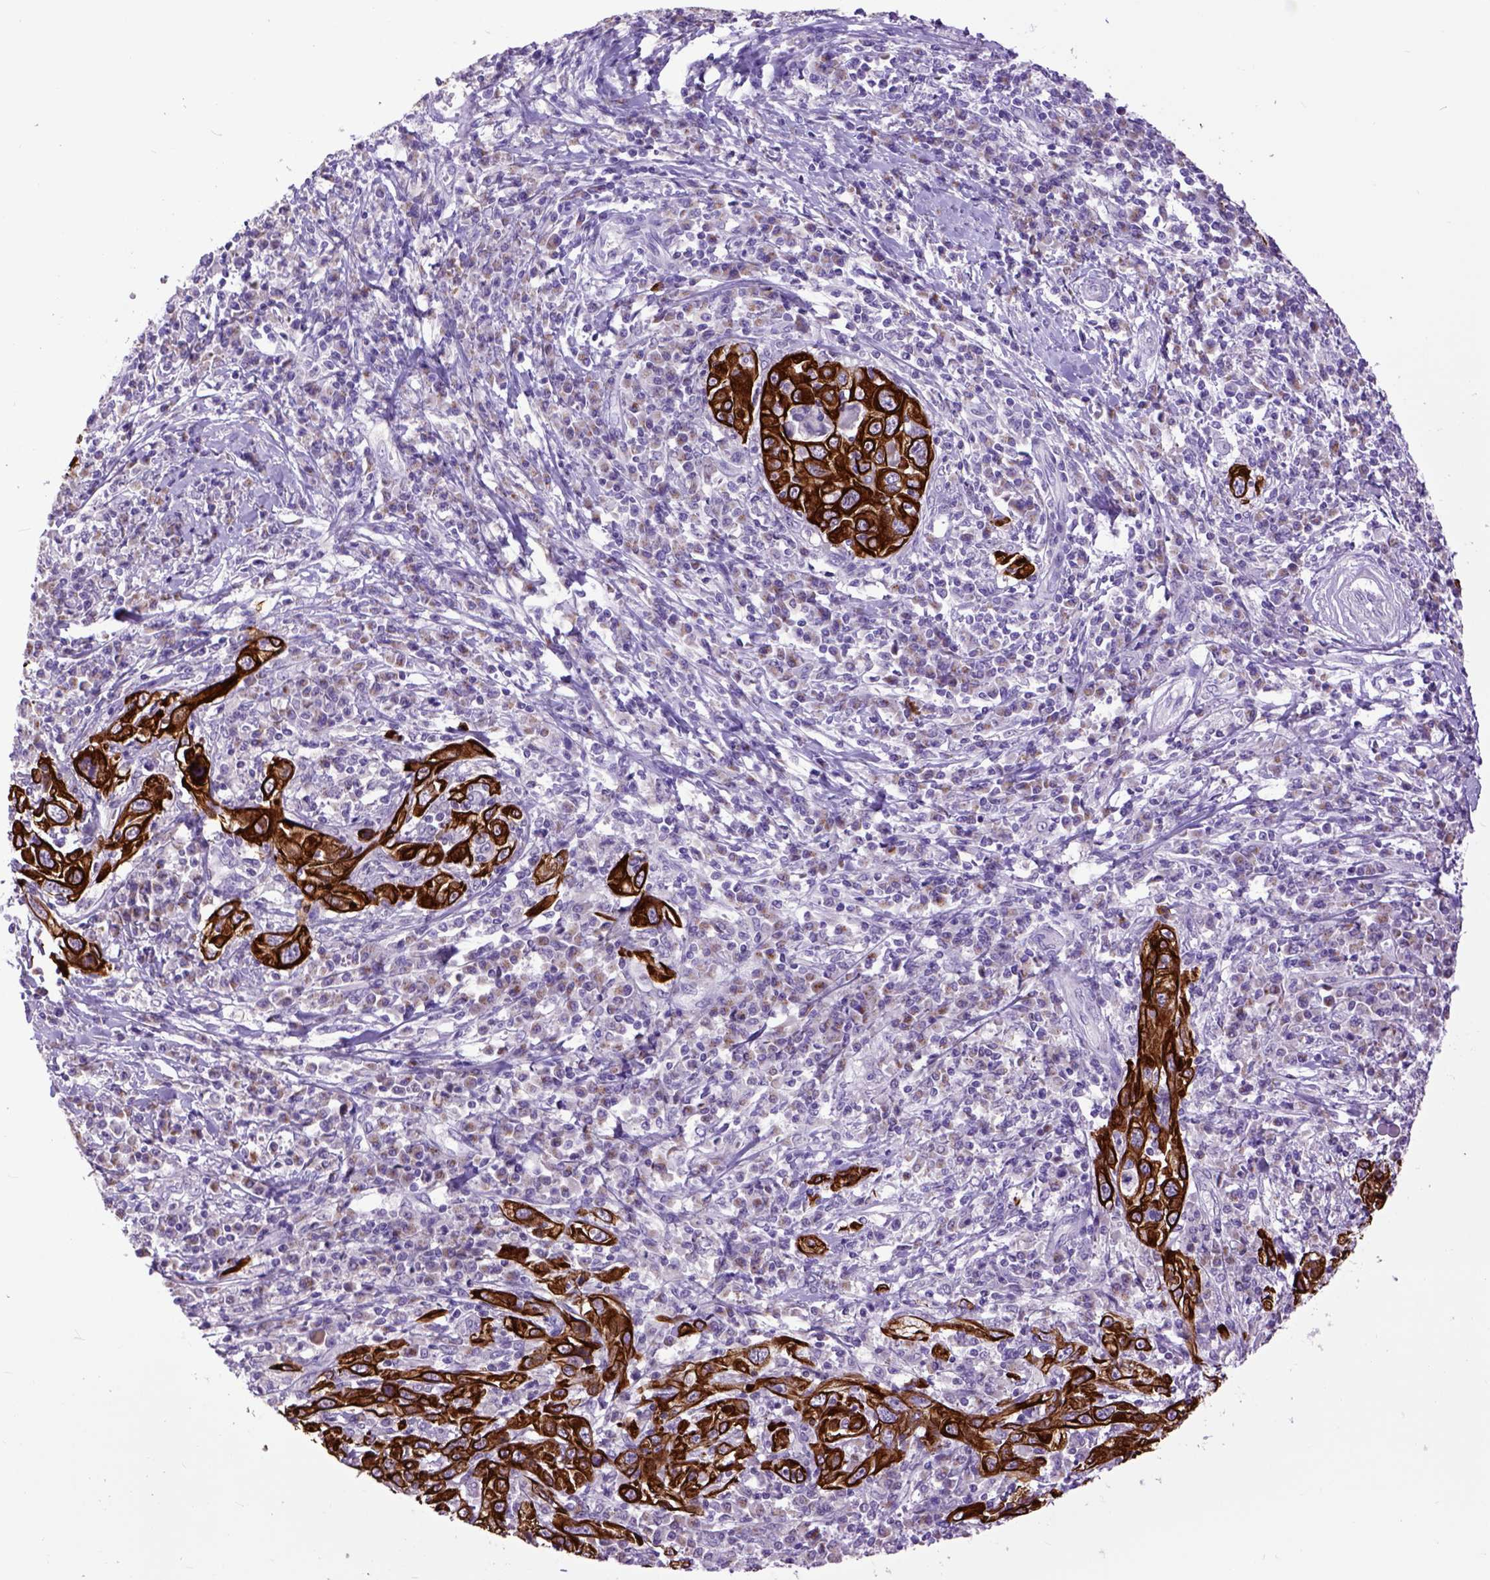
{"staining": {"intensity": "strong", "quantity": "25%-75%", "location": "cytoplasmic/membranous"}, "tissue": "cervical cancer", "cell_type": "Tumor cells", "image_type": "cancer", "snomed": [{"axis": "morphology", "description": "Squamous cell carcinoma, NOS"}, {"axis": "topography", "description": "Cervix"}], "caption": "IHC photomicrograph of neoplastic tissue: cervical squamous cell carcinoma stained using immunohistochemistry (IHC) displays high levels of strong protein expression localized specifically in the cytoplasmic/membranous of tumor cells, appearing as a cytoplasmic/membranous brown color.", "gene": "RAB25", "patient": {"sex": "female", "age": 46}}